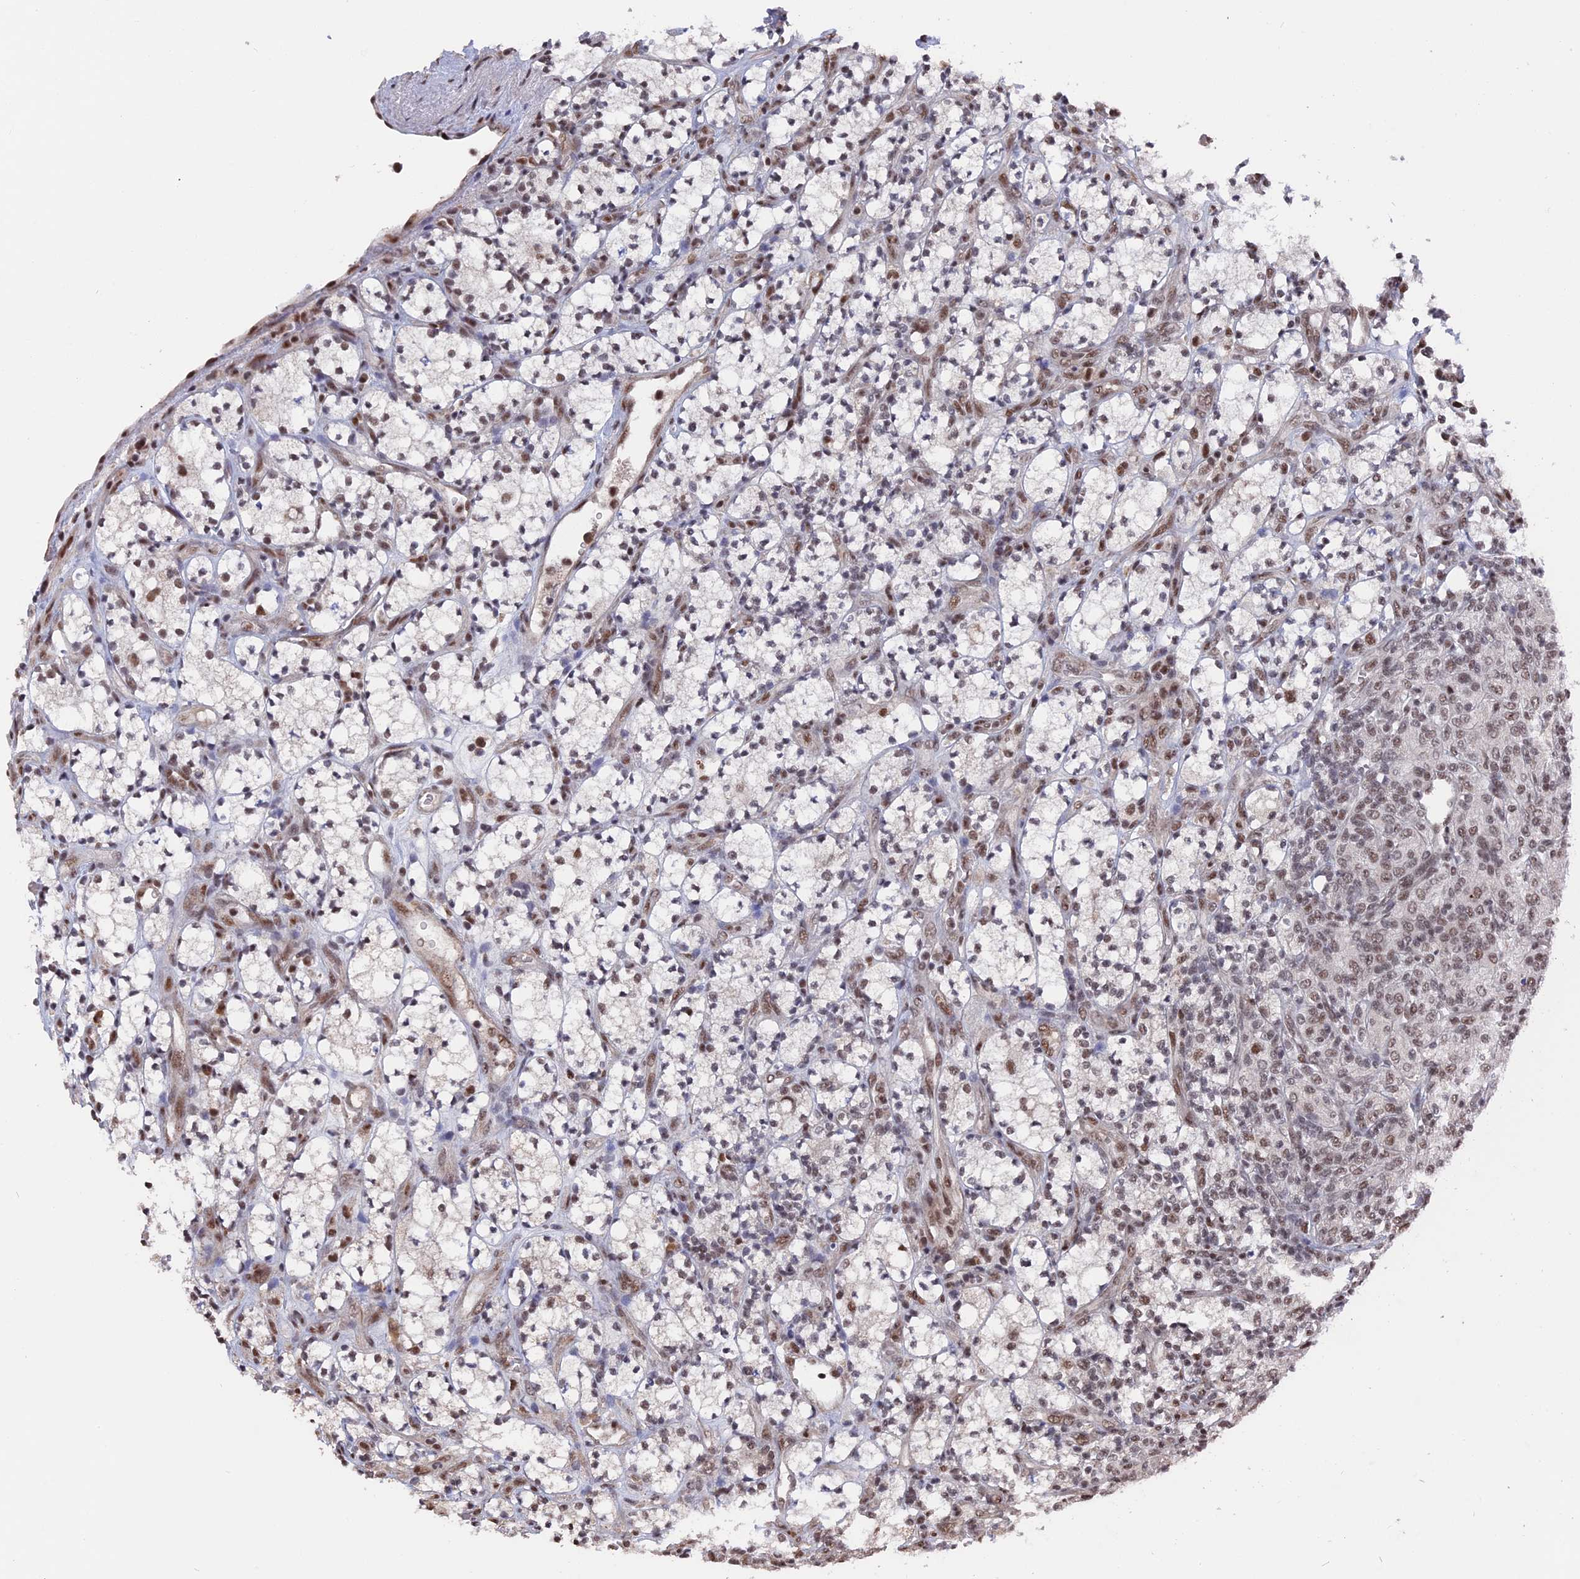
{"staining": {"intensity": "weak", "quantity": "25%-75%", "location": "nuclear"}, "tissue": "renal cancer", "cell_type": "Tumor cells", "image_type": "cancer", "snomed": [{"axis": "morphology", "description": "Adenocarcinoma, NOS"}, {"axis": "topography", "description": "Kidney"}], "caption": "There is low levels of weak nuclear staining in tumor cells of renal cancer (adenocarcinoma), as demonstrated by immunohistochemical staining (brown color).", "gene": "SF3A2", "patient": {"sex": "male", "age": 77}}